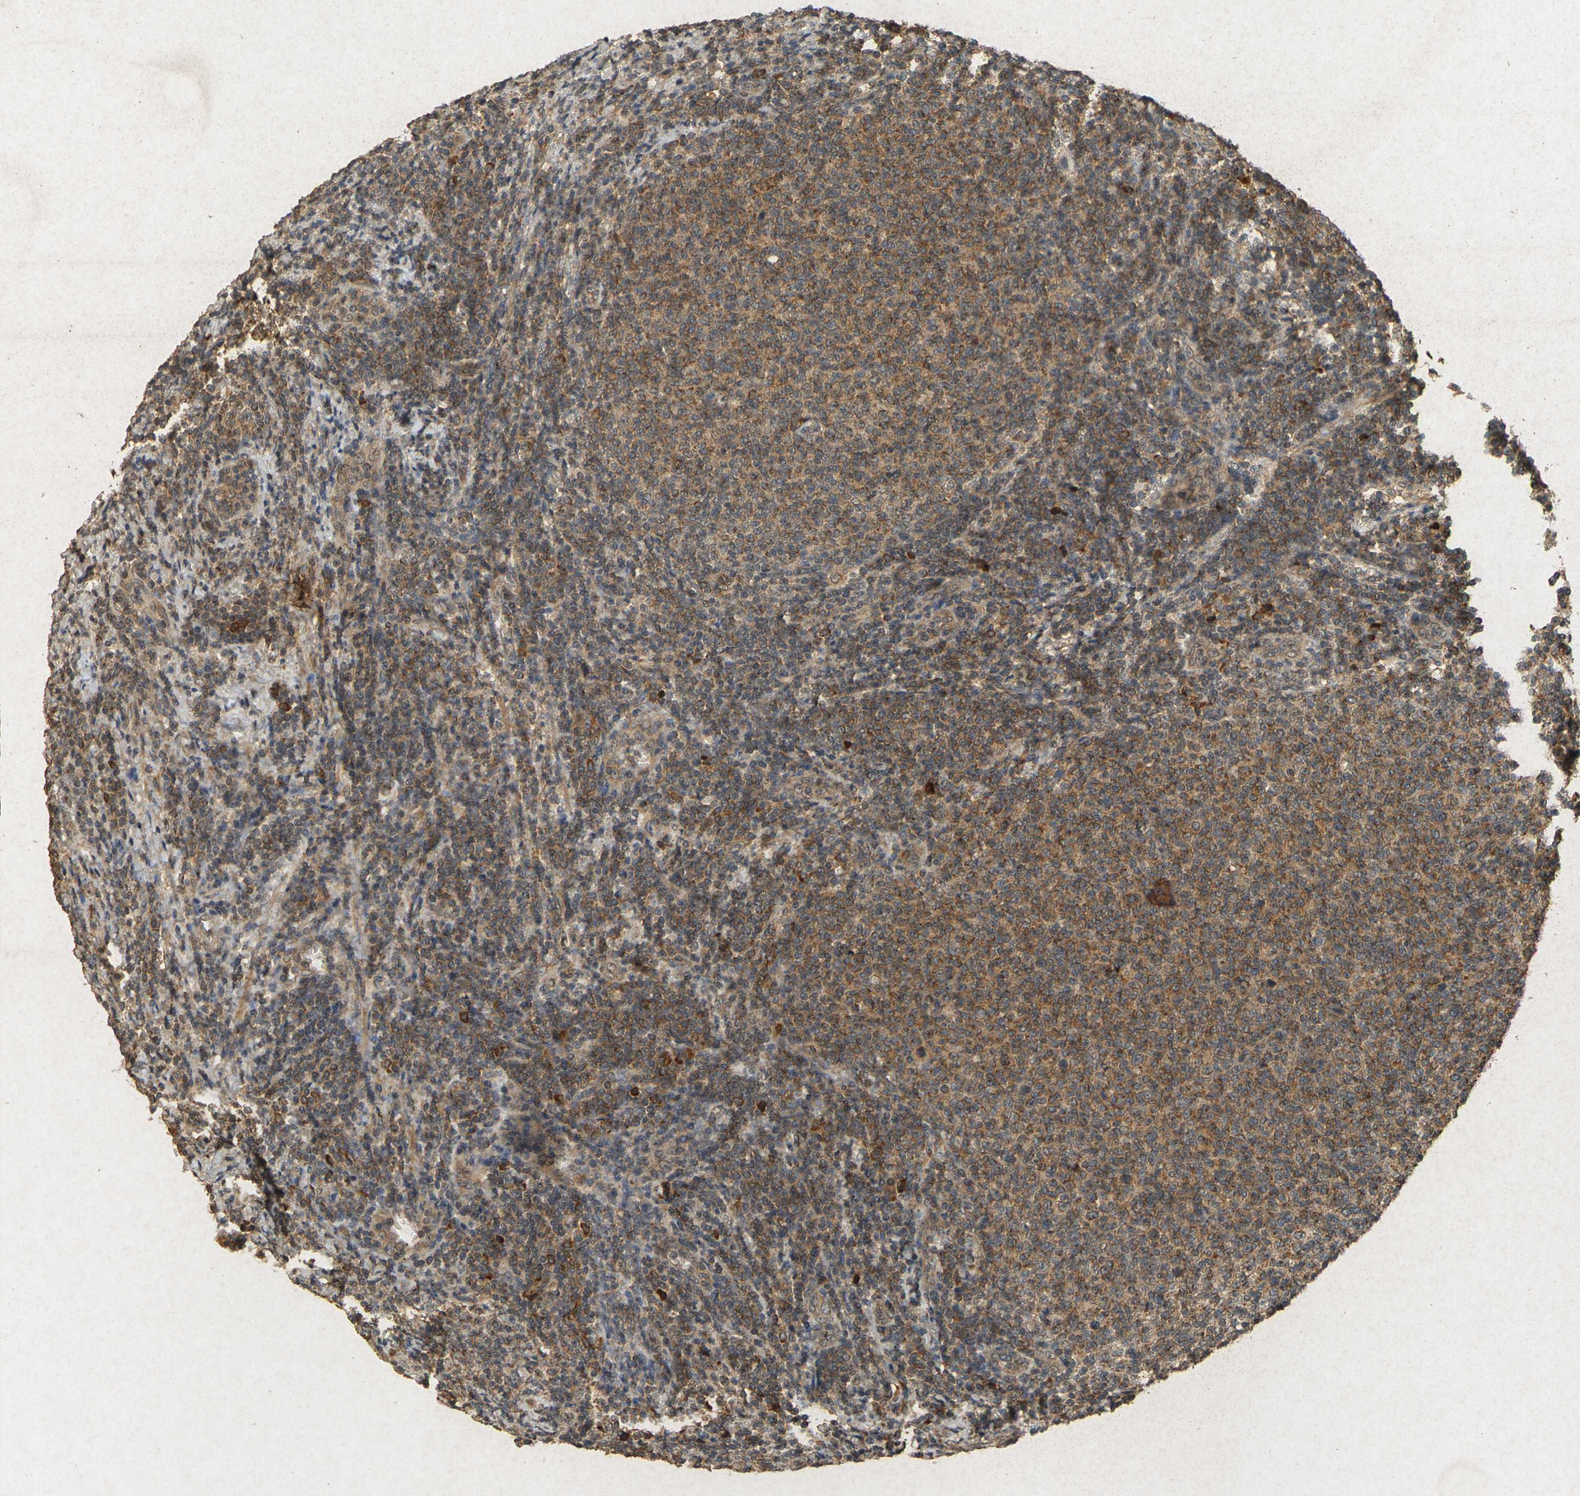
{"staining": {"intensity": "moderate", "quantity": ">75%", "location": "cytoplasmic/membranous"}, "tissue": "lymphoma", "cell_type": "Tumor cells", "image_type": "cancer", "snomed": [{"axis": "morphology", "description": "Malignant lymphoma, non-Hodgkin's type, Low grade"}, {"axis": "topography", "description": "Lymph node"}], "caption": "The photomicrograph exhibits staining of lymphoma, revealing moderate cytoplasmic/membranous protein staining (brown color) within tumor cells.", "gene": "ERN1", "patient": {"sex": "male", "age": 66}}